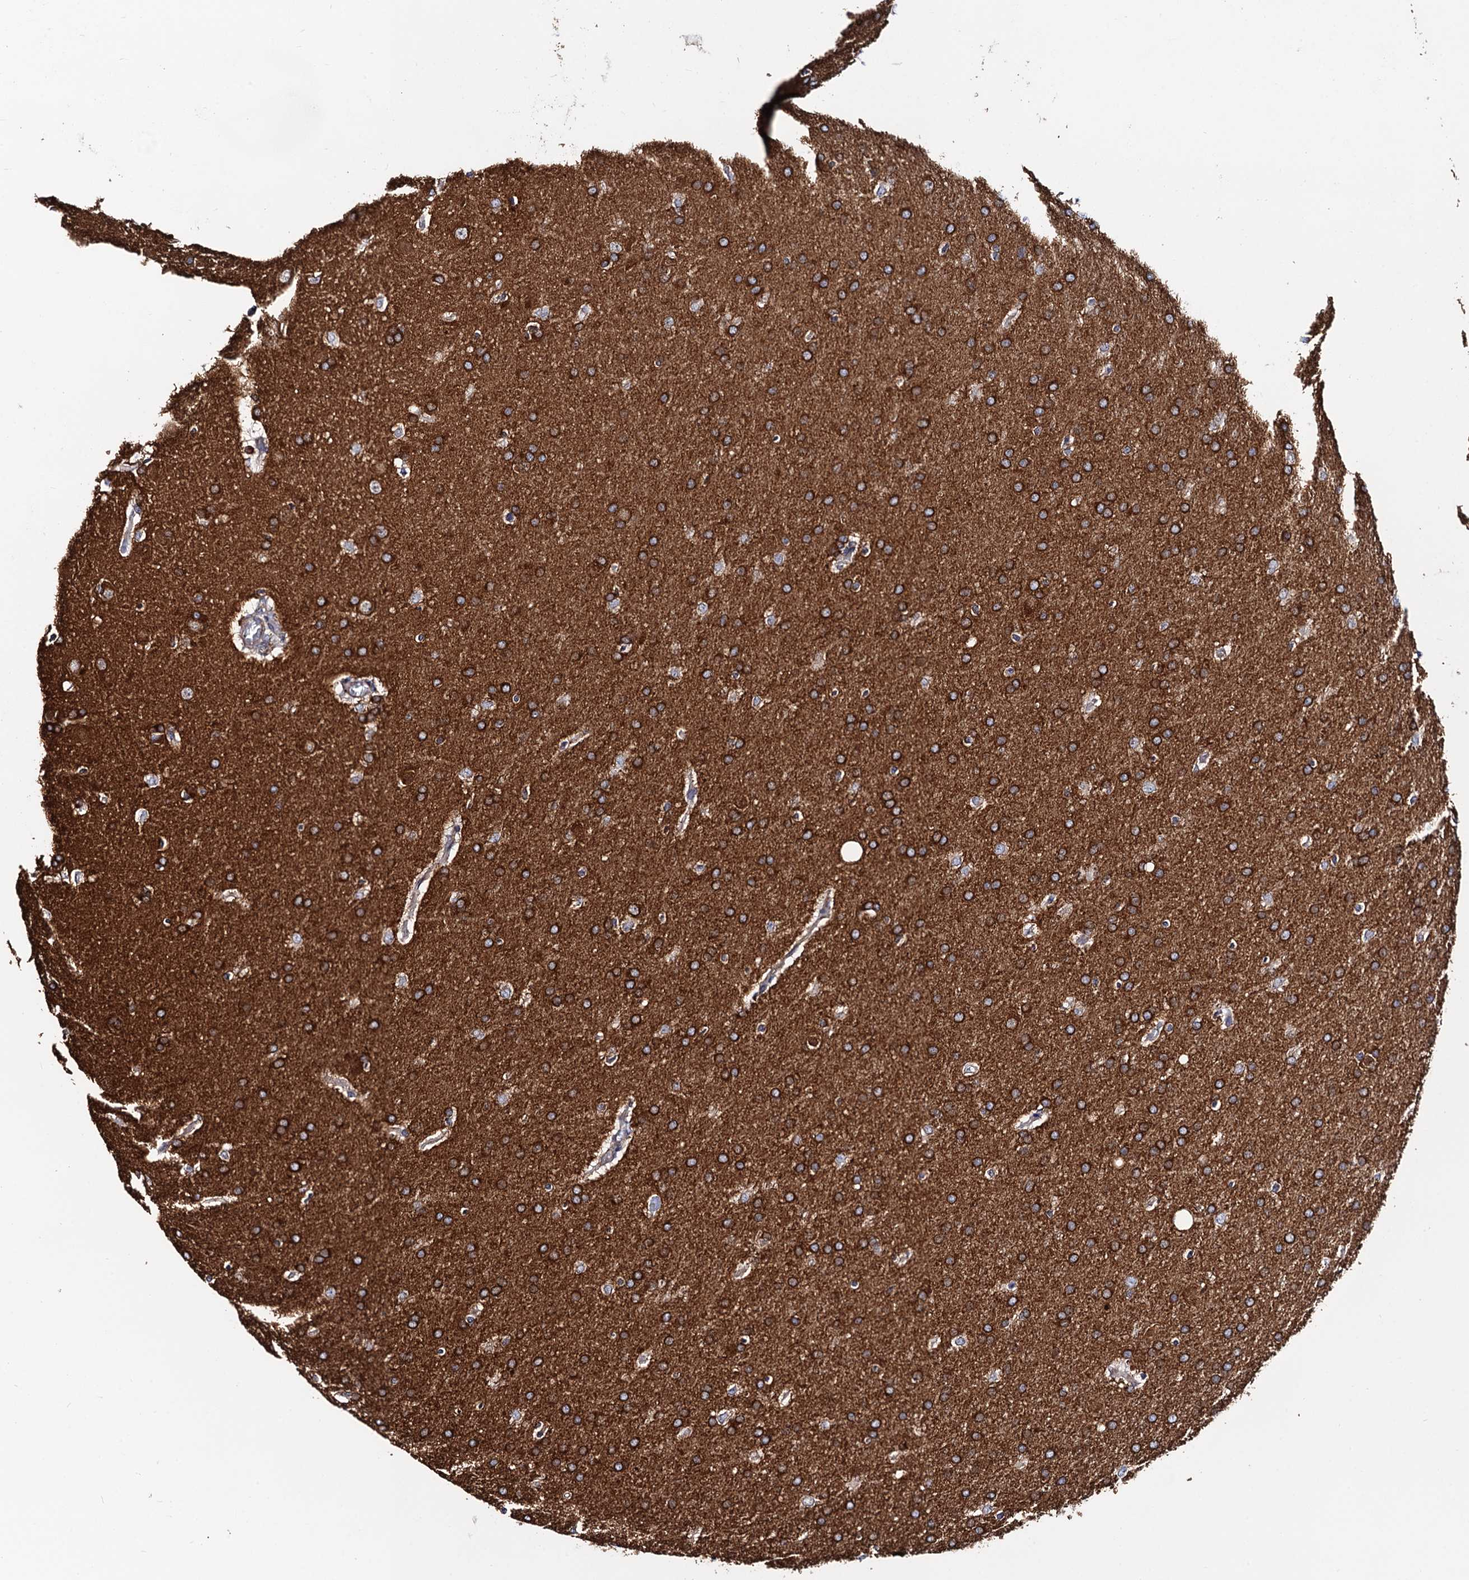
{"staining": {"intensity": "strong", "quantity": ">75%", "location": "cytoplasmic/membranous"}, "tissue": "glioma", "cell_type": "Tumor cells", "image_type": "cancer", "snomed": [{"axis": "morphology", "description": "Glioma, malignant, Low grade"}, {"axis": "topography", "description": "Brain"}], "caption": "Protein analysis of glioma tissue displays strong cytoplasmic/membranous positivity in about >75% of tumor cells.", "gene": "ZDHHC18", "patient": {"sex": "female", "age": 32}}